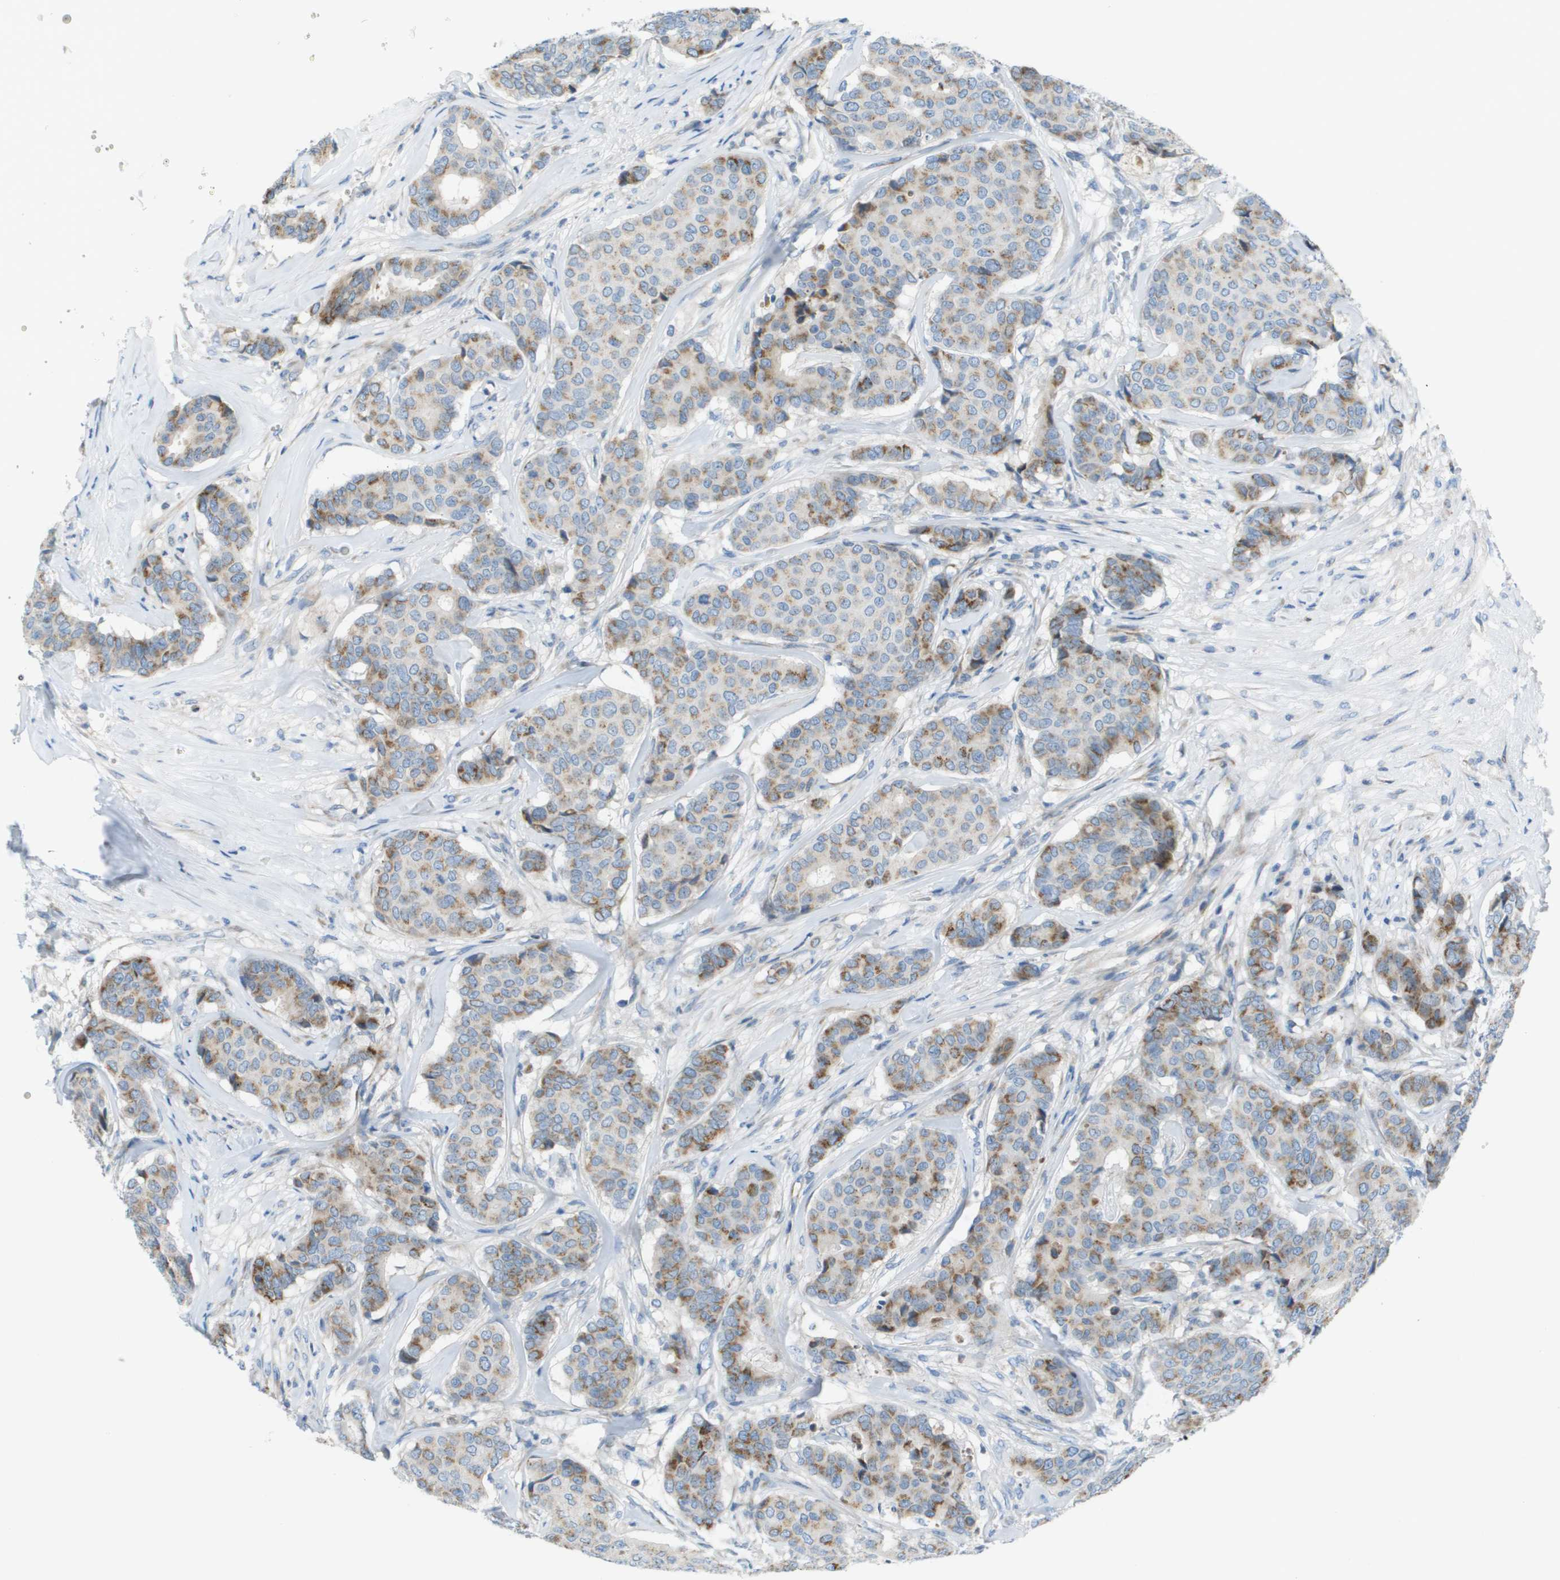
{"staining": {"intensity": "moderate", "quantity": "25%-75%", "location": "cytoplasmic/membranous"}, "tissue": "breast cancer", "cell_type": "Tumor cells", "image_type": "cancer", "snomed": [{"axis": "morphology", "description": "Duct carcinoma"}, {"axis": "topography", "description": "Breast"}], "caption": "A brown stain highlights moderate cytoplasmic/membranous staining of a protein in breast infiltrating ductal carcinoma tumor cells.", "gene": "GALNT6", "patient": {"sex": "female", "age": 75}}